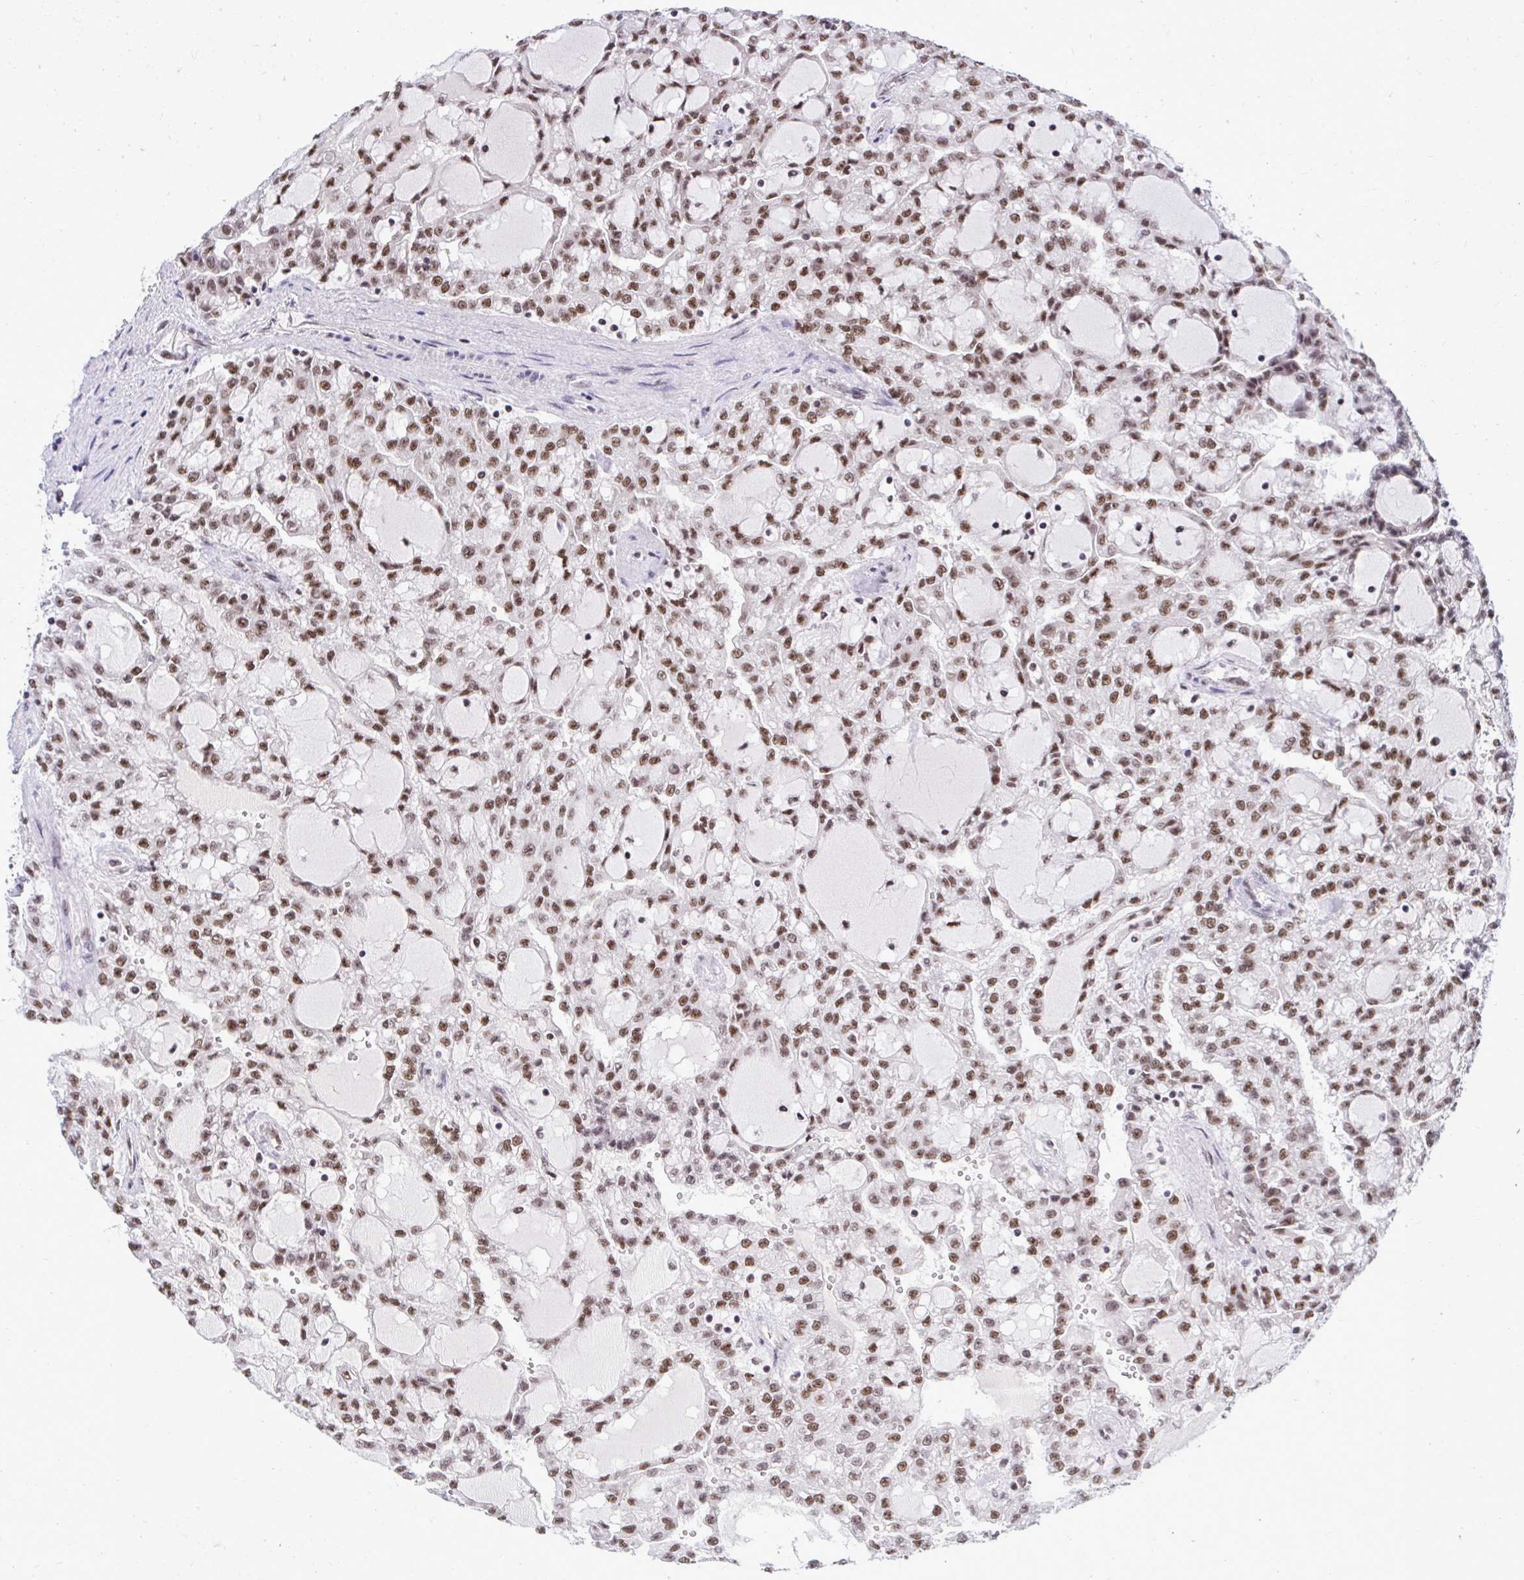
{"staining": {"intensity": "moderate", "quantity": ">75%", "location": "nuclear"}, "tissue": "renal cancer", "cell_type": "Tumor cells", "image_type": "cancer", "snomed": [{"axis": "morphology", "description": "Adenocarcinoma, NOS"}, {"axis": "topography", "description": "Kidney"}], "caption": "Brown immunohistochemical staining in human renal cancer shows moderate nuclear positivity in approximately >75% of tumor cells.", "gene": "PRPF19", "patient": {"sex": "male", "age": 63}}